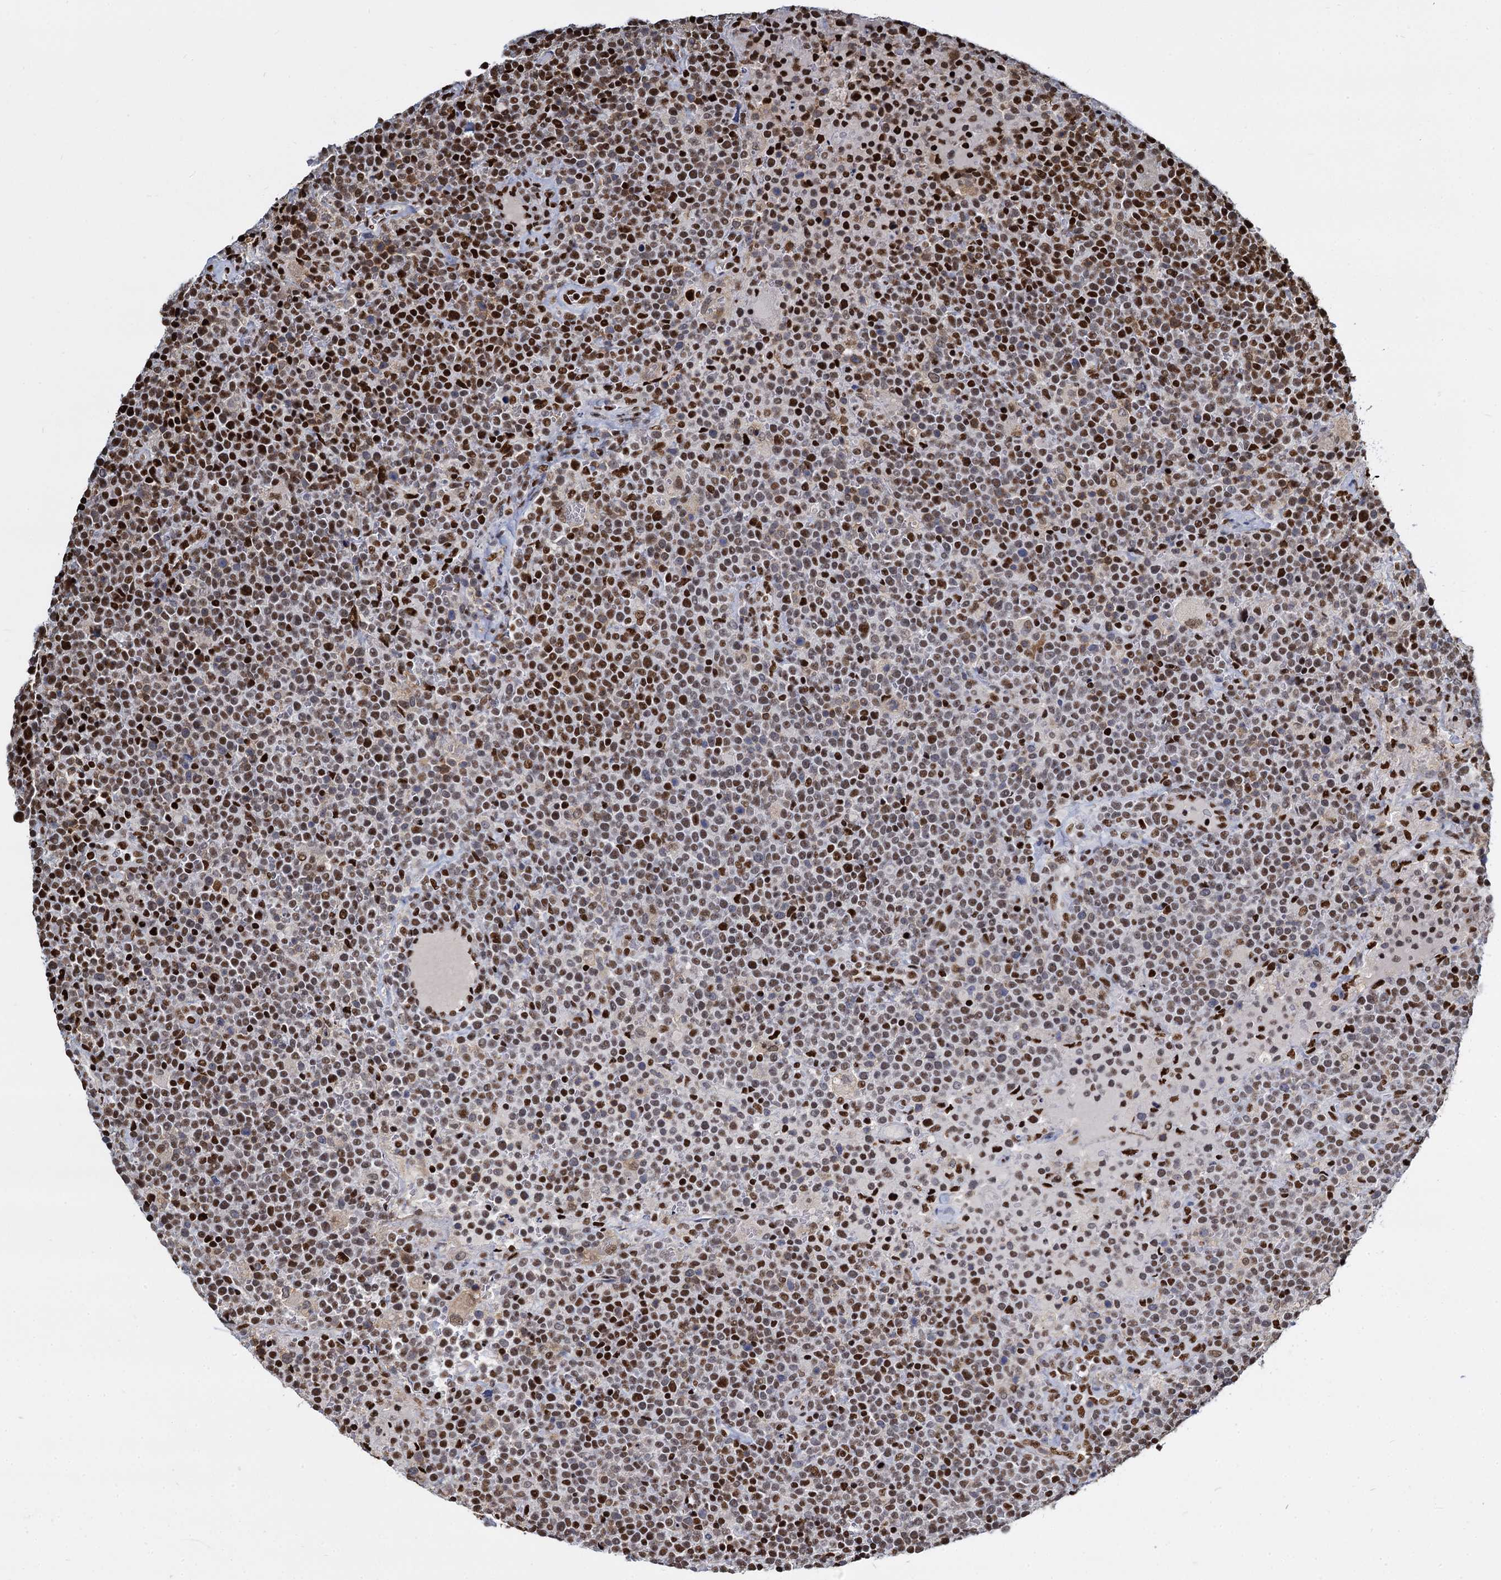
{"staining": {"intensity": "strong", "quantity": ">75%", "location": "nuclear"}, "tissue": "lymphoma", "cell_type": "Tumor cells", "image_type": "cancer", "snomed": [{"axis": "morphology", "description": "Malignant lymphoma, non-Hodgkin's type, High grade"}, {"axis": "topography", "description": "Lymph node"}], "caption": "Malignant lymphoma, non-Hodgkin's type (high-grade) stained with a protein marker demonstrates strong staining in tumor cells.", "gene": "DCPS", "patient": {"sex": "male", "age": 61}}